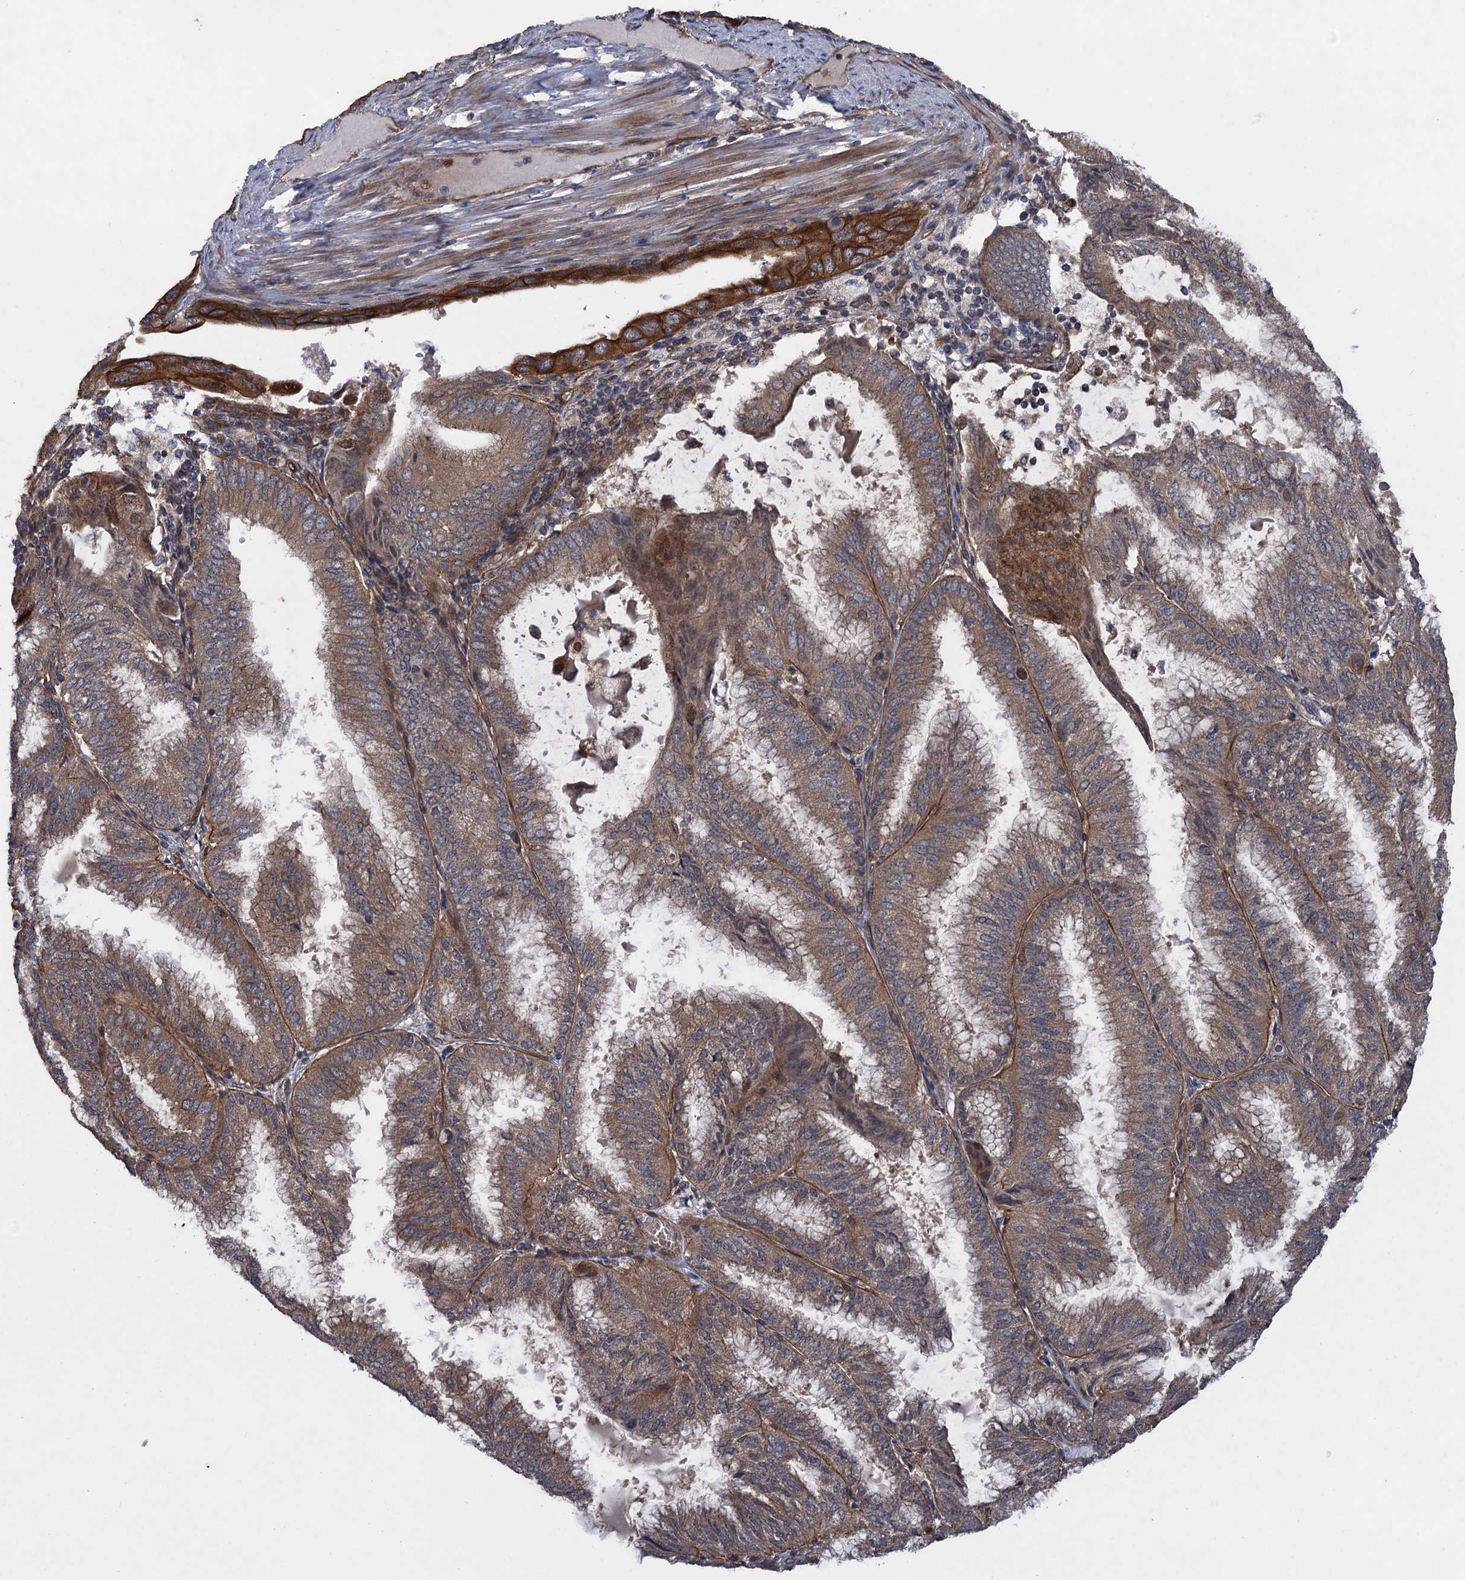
{"staining": {"intensity": "moderate", "quantity": ">75%", "location": "cytoplasmic/membranous"}, "tissue": "endometrial cancer", "cell_type": "Tumor cells", "image_type": "cancer", "snomed": [{"axis": "morphology", "description": "Adenocarcinoma, NOS"}, {"axis": "topography", "description": "Endometrium"}], "caption": "Immunohistochemistry (IHC) photomicrograph of human endometrial cancer (adenocarcinoma) stained for a protein (brown), which displays medium levels of moderate cytoplasmic/membranous expression in about >75% of tumor cells.", "gene": "HAUS1", "patient": {"sex": "female", "age": 49}}